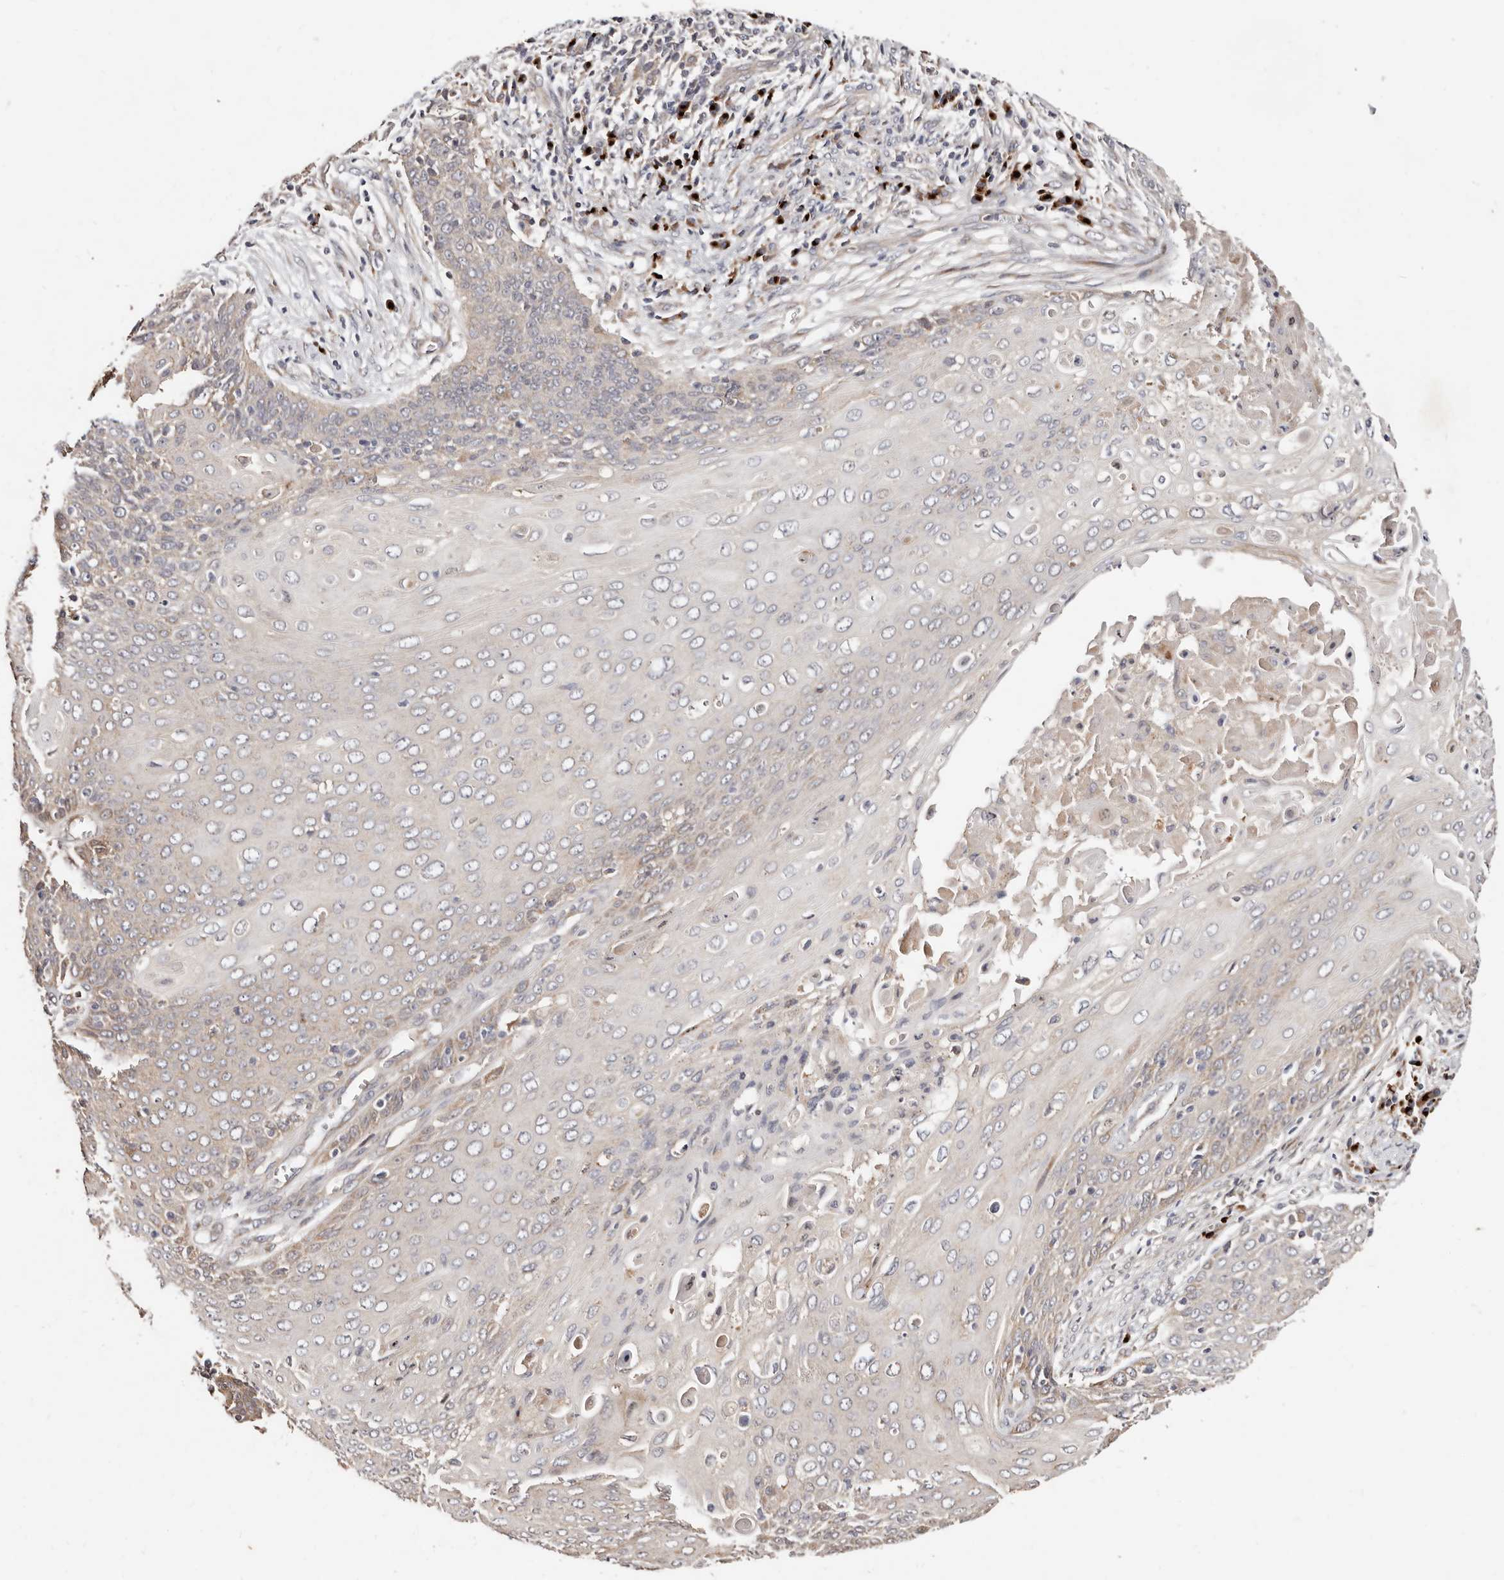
{"staining": {"intensity": "weak", "quantity": "<25%", "location": "cytoplasmic/membranous"}, "tissue": "cervical cancer", "cell_type": "Tumor cells", "image_type": "cancer", "snomed": [{"axis": "morphology", "description": "Squamous cell carcinoma, NOS"}, {"axis": "topography", "description": "Cervix"}], "caption": "Immunohistochemical staining of cervical cancer (squamous cell carcinoma) demonstrates no significant expression in tumor cells.", "gene": "DACT2", "patient": {"sex": "female", "age": 39}}